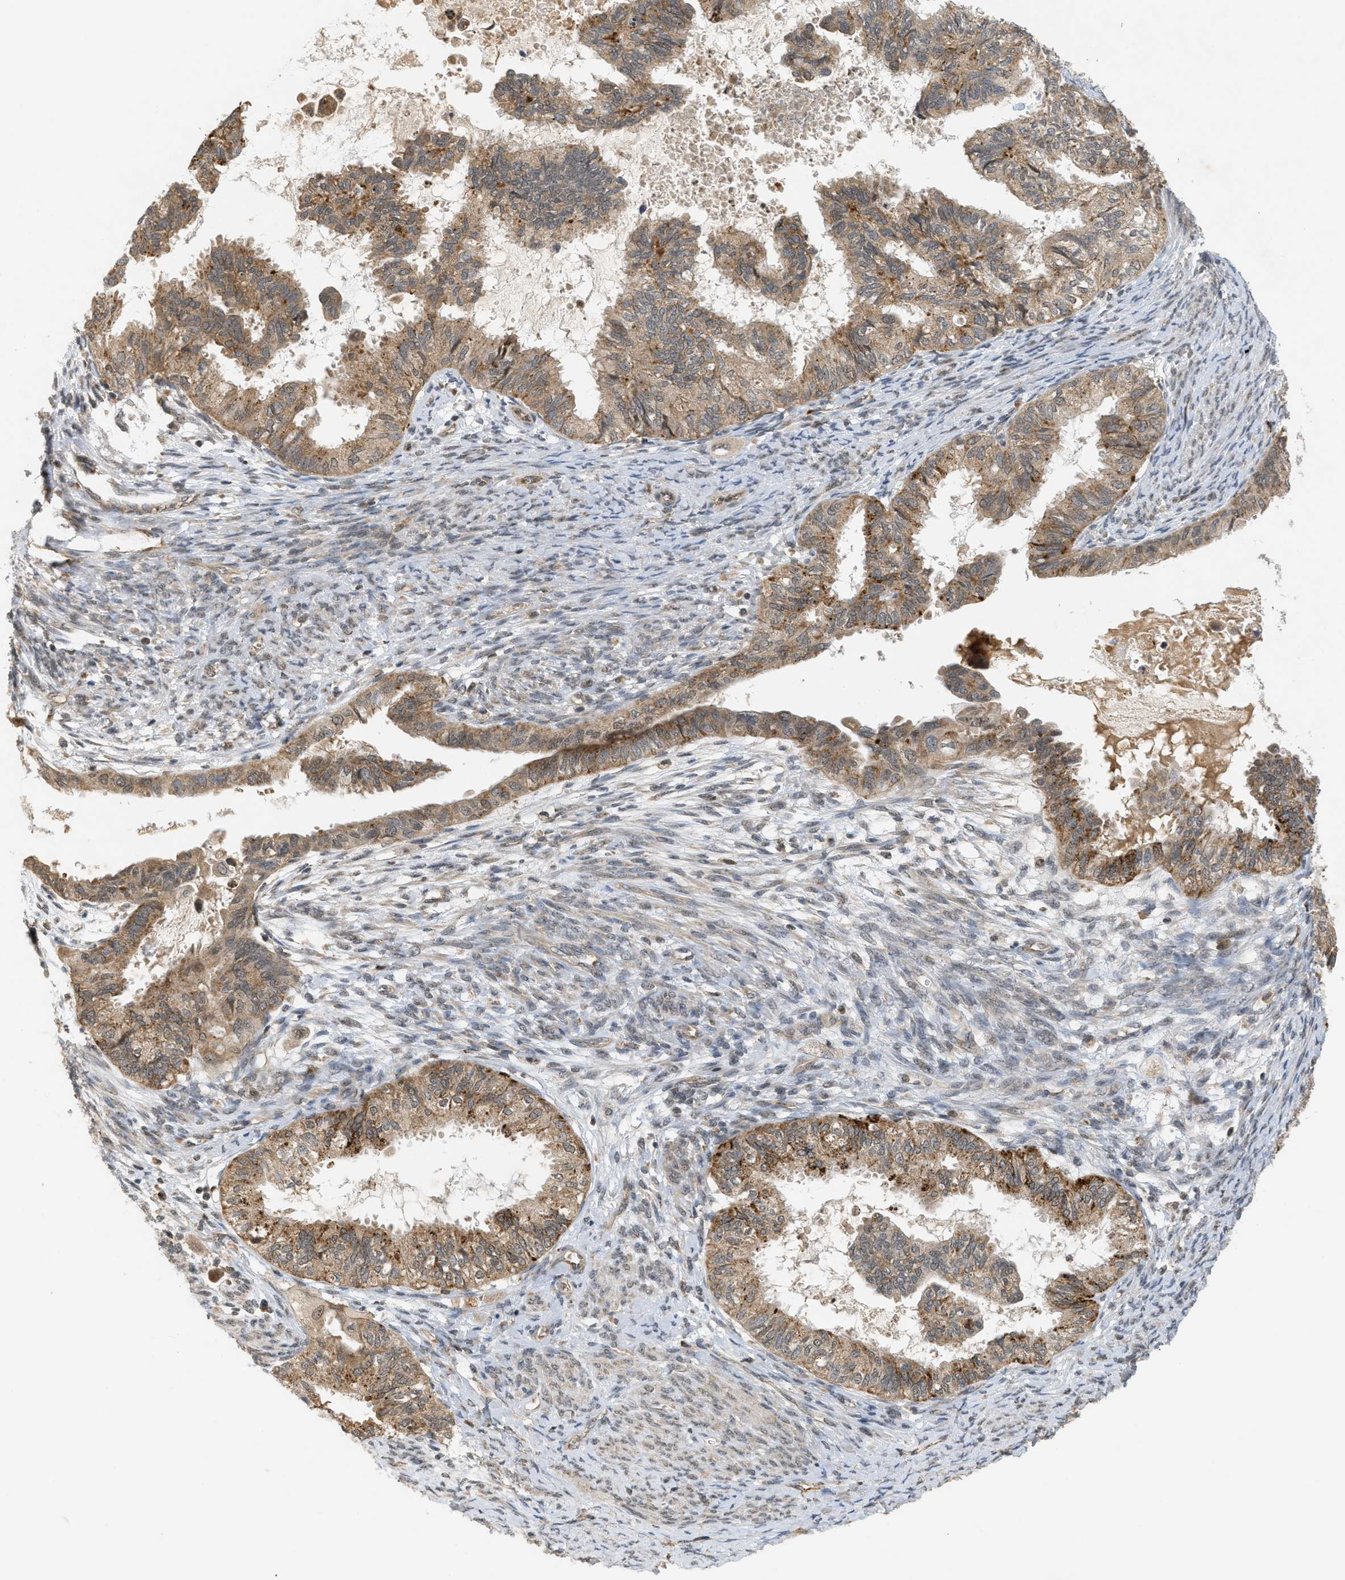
{"staining": {"intensity": "moderate", "quantity": ">75%", "location": "cytoplasmic/membranous"}, "tissue": "cervical cancer", "cell_type": "Tumor cells", "image_type": "cancer", "snomed": [{"axis": "morphology", "description": "Normal tissue, NOS"}, {"axis": "morphology", "description": "Adenocarcinoma, NOS"}, {"axis": "topography", "description": "Cervix"}, {"axis": "topography", "description": "Endometrium"}], "caption": "Immunohistochemistry (IHC) image of neoplastic tissue: human cervical adenocarcinoma stained using immunohistochemistry displays medium levels of moderate protein expression localized specifically in the cytoplasmic/membranous of tumor cells, appearing as a cytoplasmic/membranous brown color.", "gene": "PRKD1", "patient": {"sex": "female", "age": 86}}